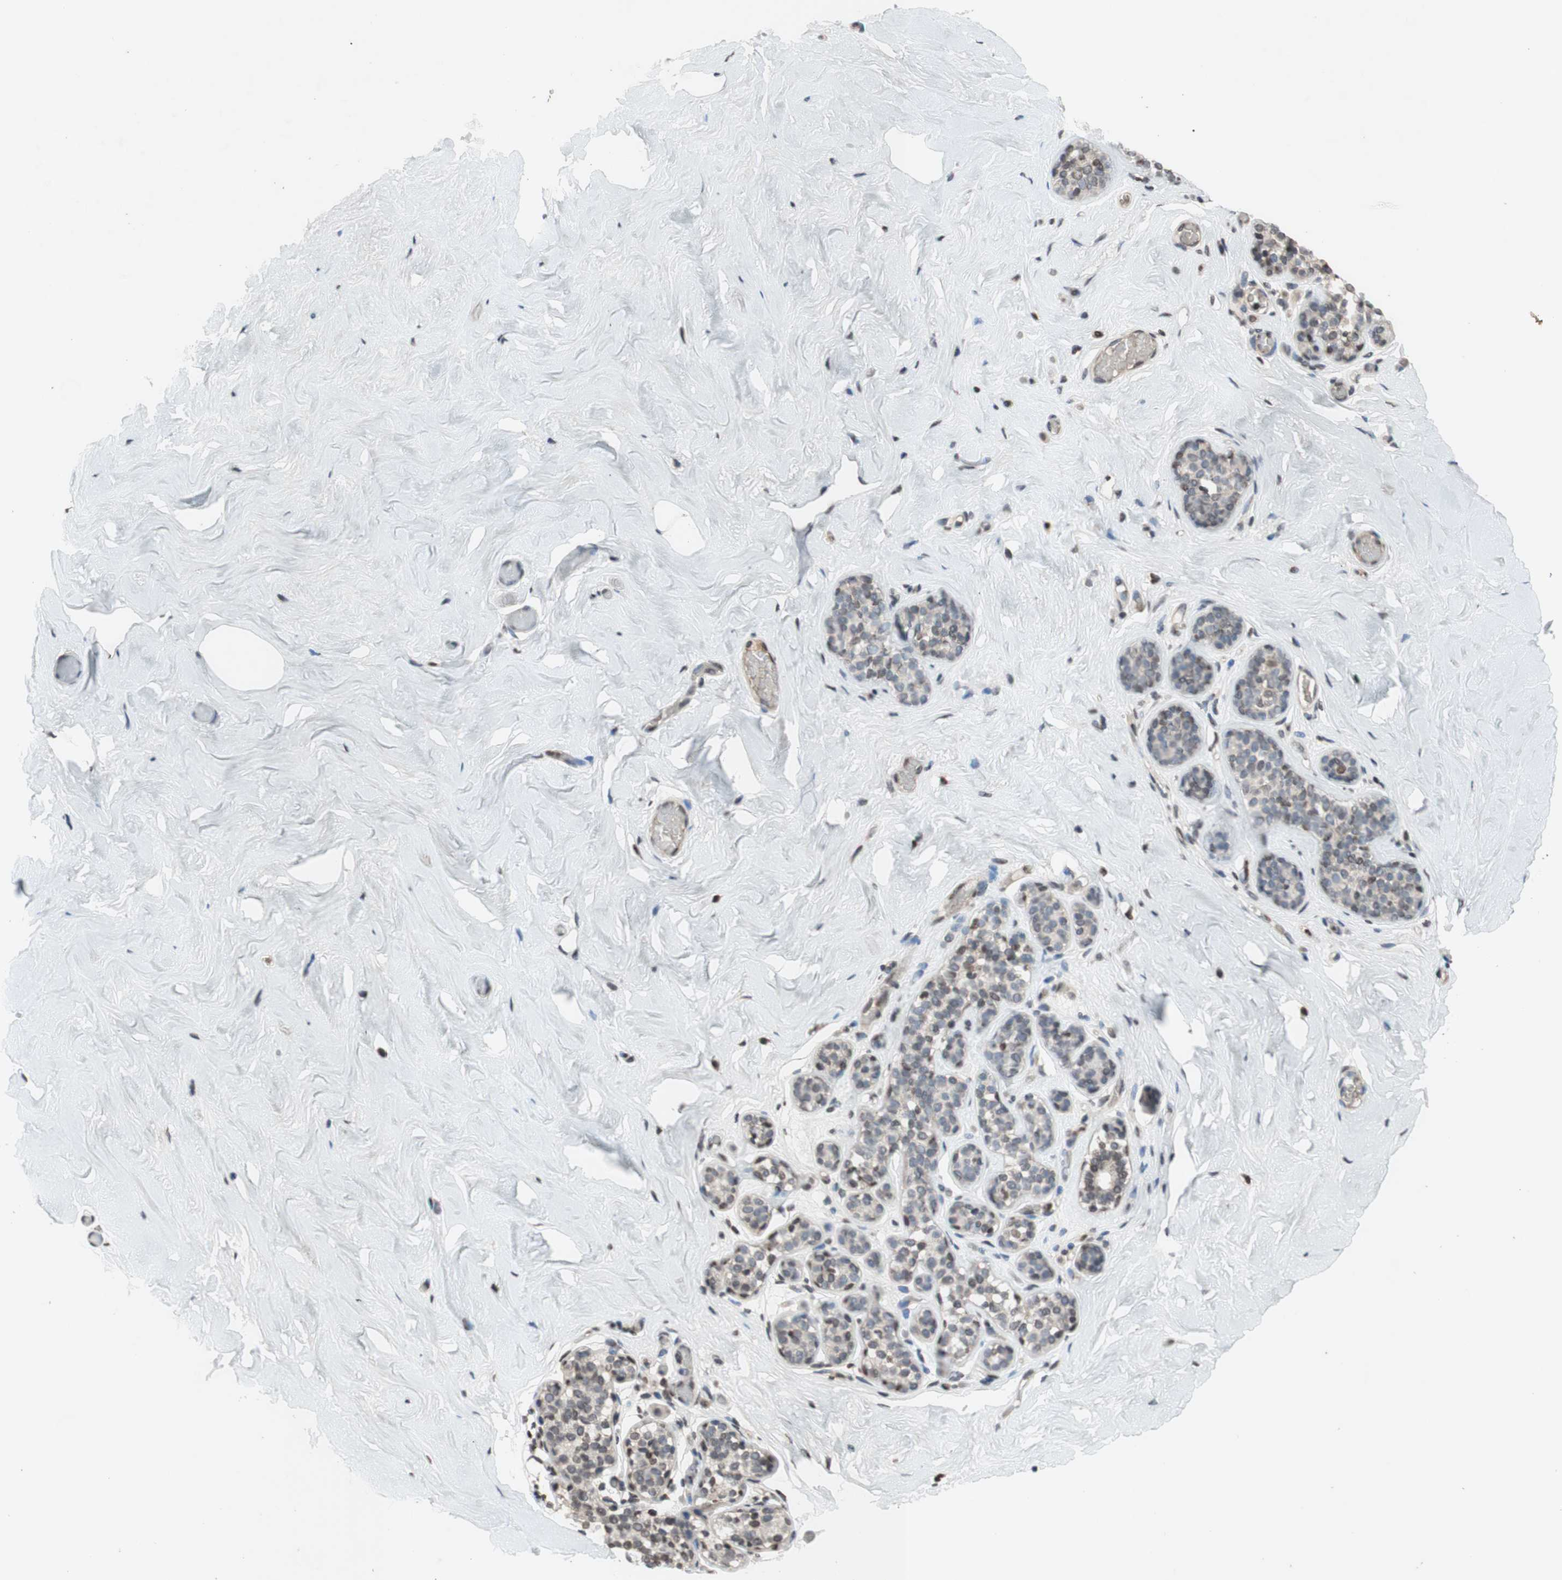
{"staining": {"intensity": "negative", "quantity": "none", "location": "none"}, "tissue": "breast", "cell_type": "Adipocytes", "image_type": "normal", "snomed": [{"axis": "morphology", "description": "Normal tissue, NOS"}, {"axis": "topography", "description": "Breast"}], "caption": "DAB immunohistochemical staining of unremarkable human breast demonstrates no significant expression in adipocytes. (DAB (3,3'-diaminobenzidine) immunohistochemistry, high magnification).", "gene": "MCM6", "patient": {"sex": "female", "age": 75}}